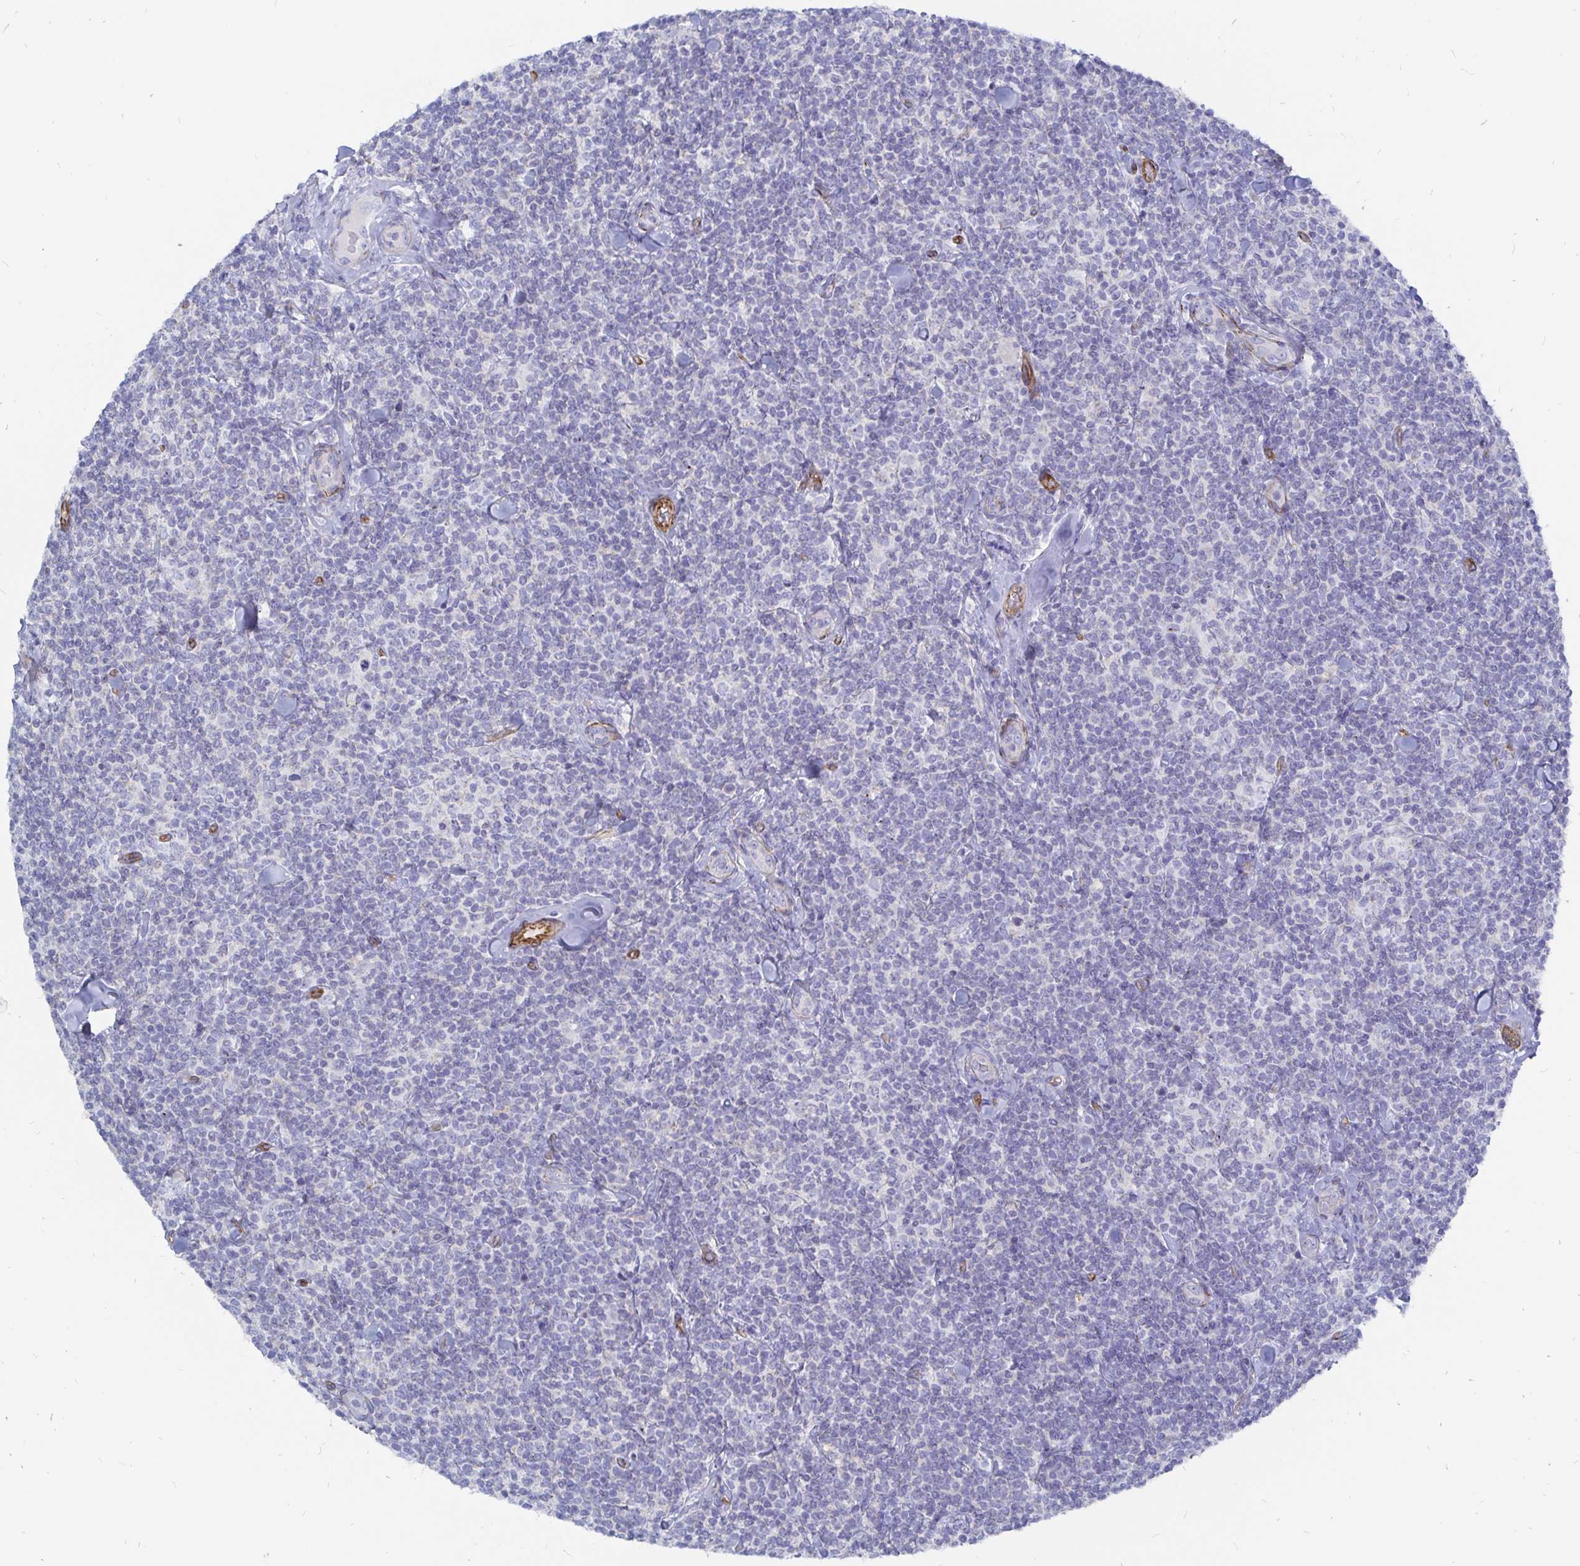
{"staining": {"intensity": "negative", "quantity": "none", "location": "none"}, "tissue": "lymphoma", "cell_type": "Tumor cells", "image_type": "cancer", "snomed": [{"axis": "morphology", "description": "Malignant lymphoma, non-Hodgkin's type, Low grade"}, {"axis": "topography", "description": "Lymph node"}], "caption": "The micrograph exhibits no significant staining in tumor cells of malignant lymphoma, non-Hodgkin's type (low-grade).", "gene": "COX16", "patient": {"sex": "female", "age": 56}}